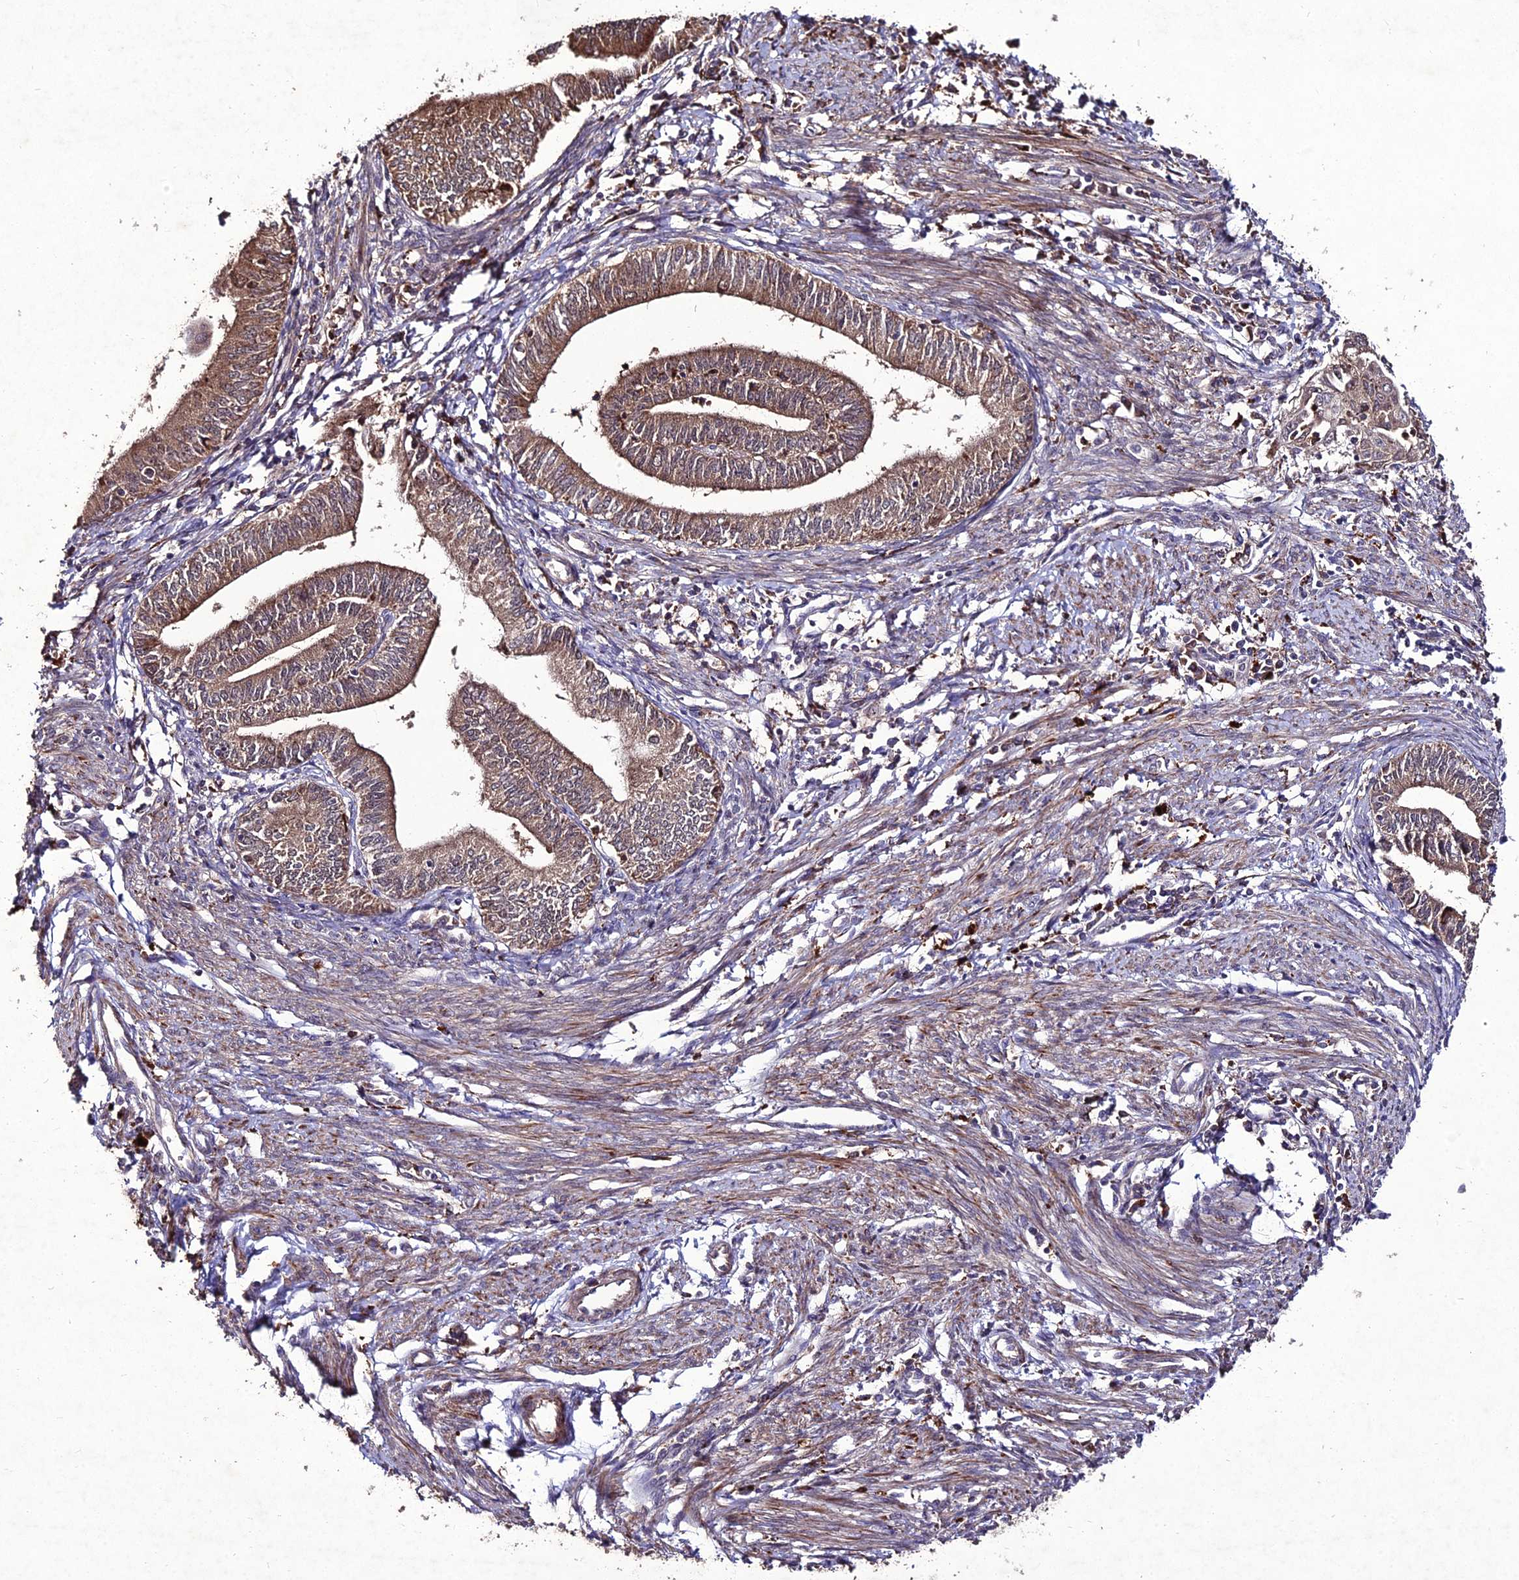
{"staining": {"intensity": "moderate", "quantity": "25%-75%", "location": "cytoplasmic/membranous"}, "tissue": "endometrial cancer", "cell_type": "Tumor cells", "image_type": "cancer", "snomed": [{"axis": "morphology", "description": "Adenocarcinoma, NOS"}, {"axis": "topography", "description": "Endometrium"}], "caption": "This image reveals immunohistochemistry (IHC) staining of endometrial adenocarcinoma, with medium moderate cytoplasmic/membranous staining in approximately 25%-75% of tumor cells.", "gene": "ZNF766", "patient": {"sex": "female", "age": 66}}